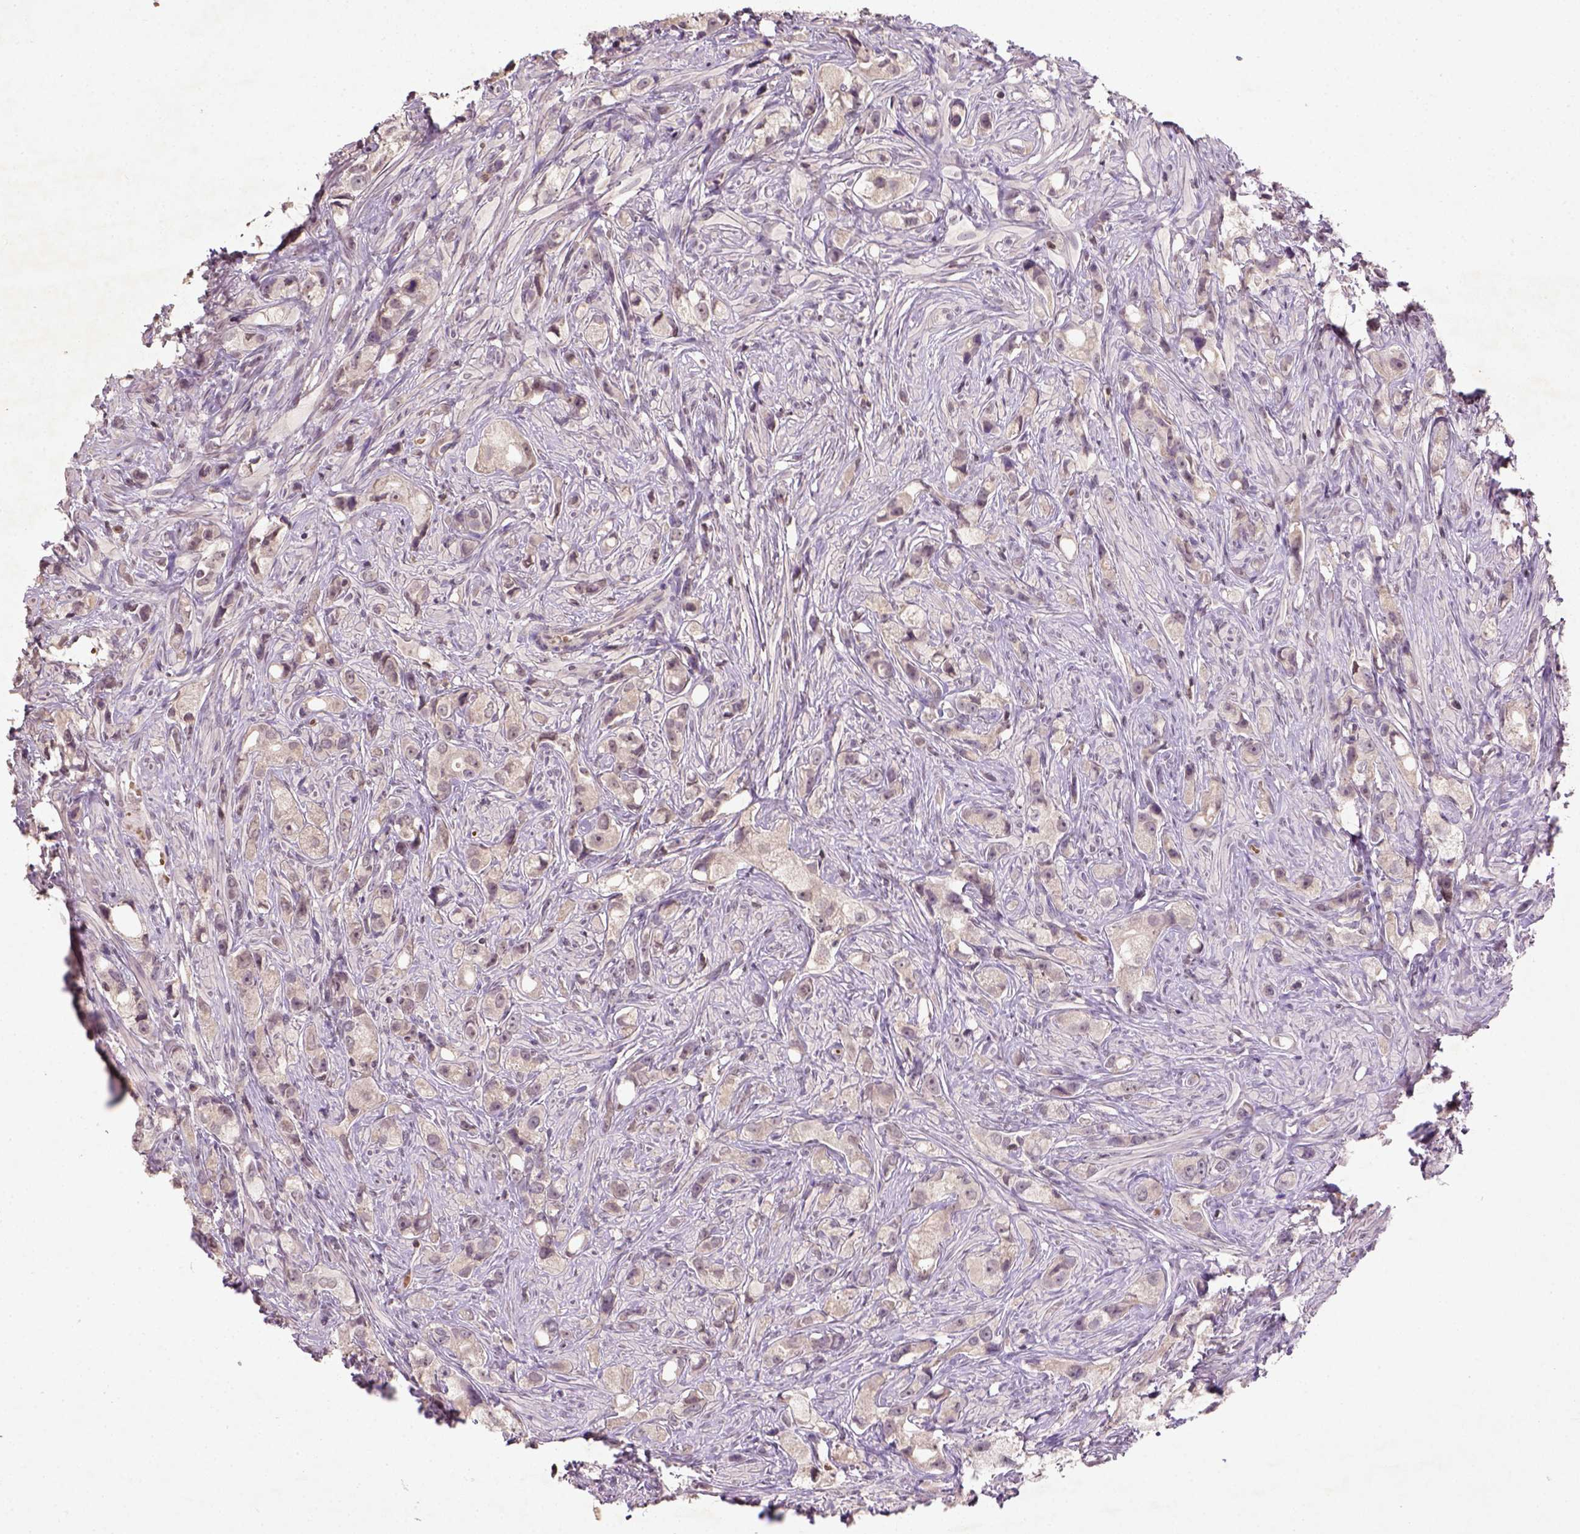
{"staining": {"intensity": "negative", "quantity": "none", "location": "none"}, "tissue": "prostate cancer", "cell_type": "Tumor cells", "image_type": "cancer", "snomed": [{"axis": "morphology", "description": "Adenocarcinoma, High grade"}, {"axis": "topography", "description": "Prostate"}], "caption": "Immunohistochemistry (IHC) of prostate high-grade adenocarcinoma demonstrates no positivity in tumor cells.", "gene": "NUDT3", "patient": {"sex": "male", "age": 75}}